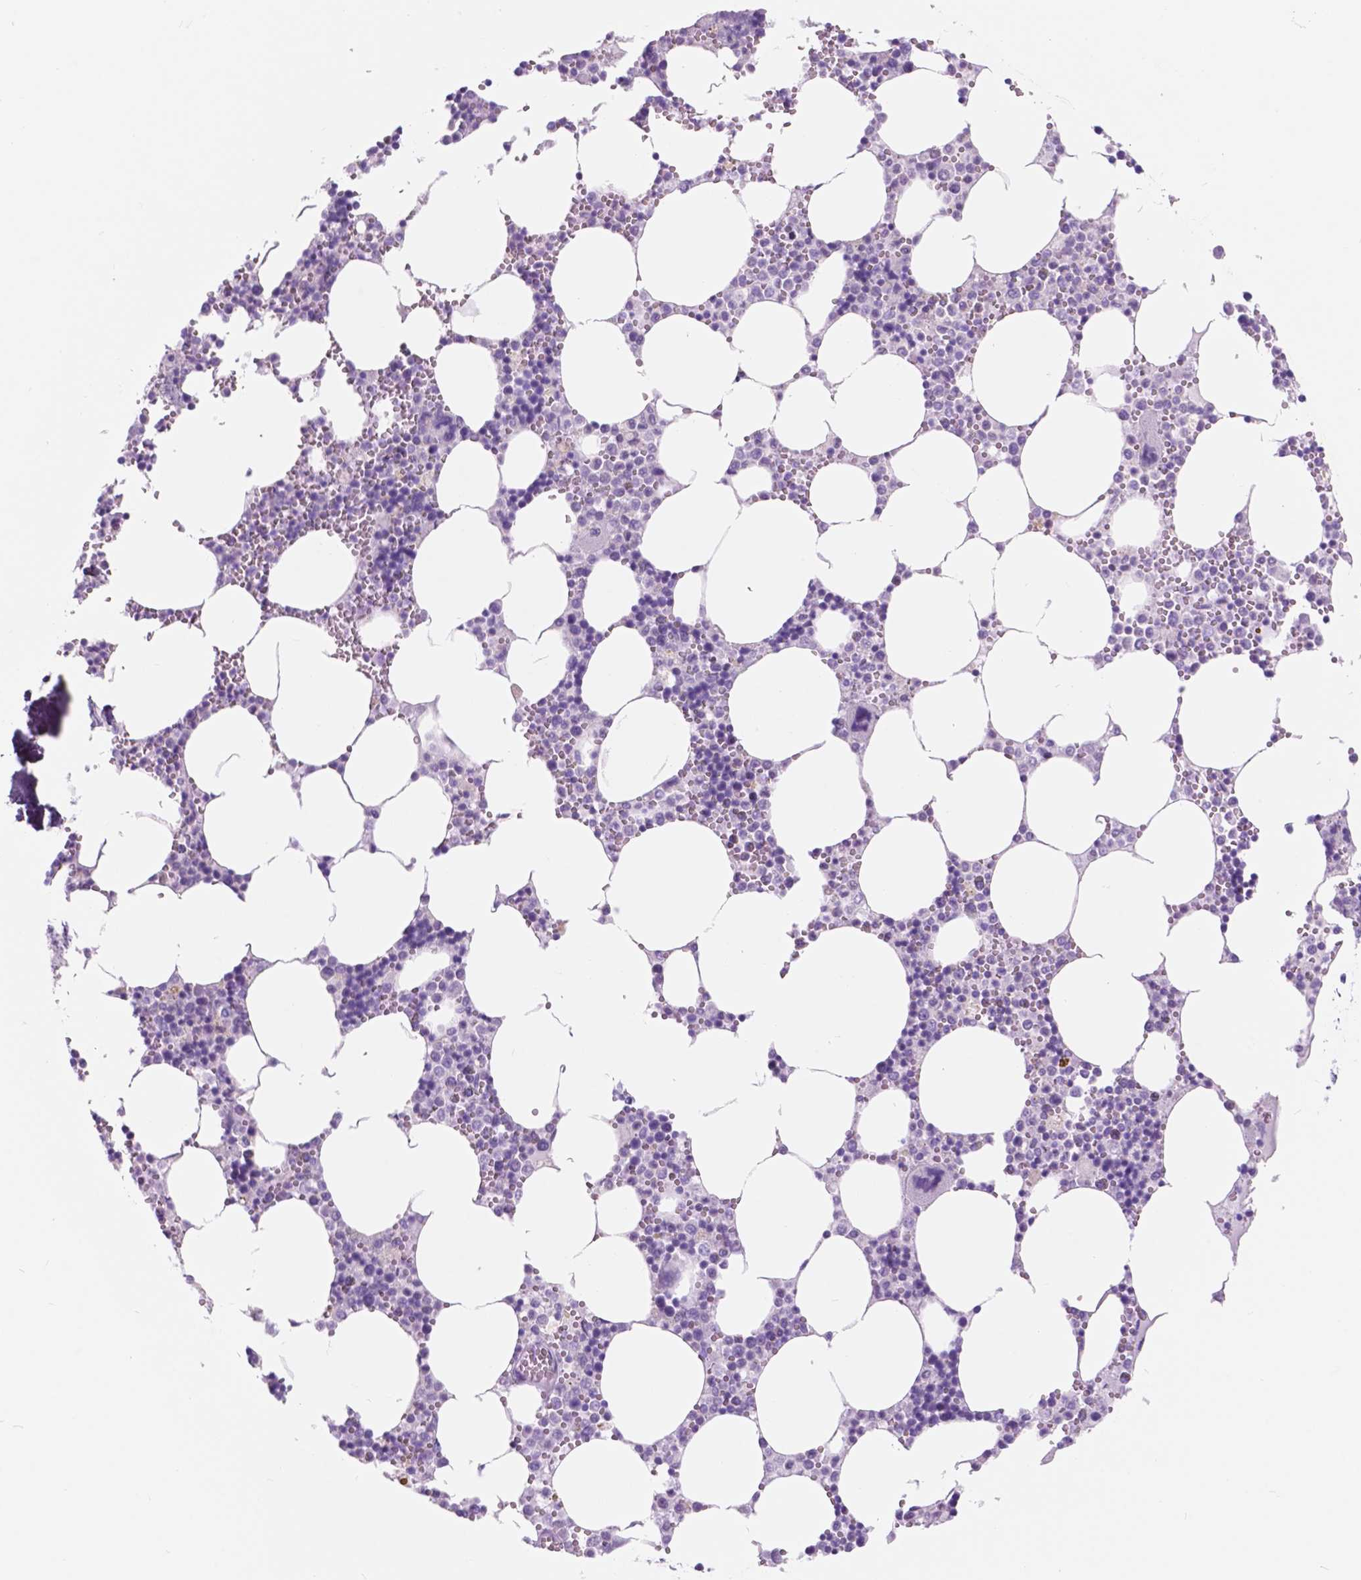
{"staining": {"intensity": "negative", "quantity": "none", "location": "none"}, "tissue": "bone marrow", "cell_type": "Hematopoietic cells", "image_type": "normal", "snomed": [{"axis": "morphology", "description": "Normal tissue, NOS"}, {"axis": "topography", "description": "Bone marrow"}], "caption": "Immunohistochemistry (IHC) micrograph of normal human bone marrow stained for a protein (brown), which reveals no staining in hematopoietic cells.", "gene": "CUZD1", "patient": {"sex": "male", "age": 54}}